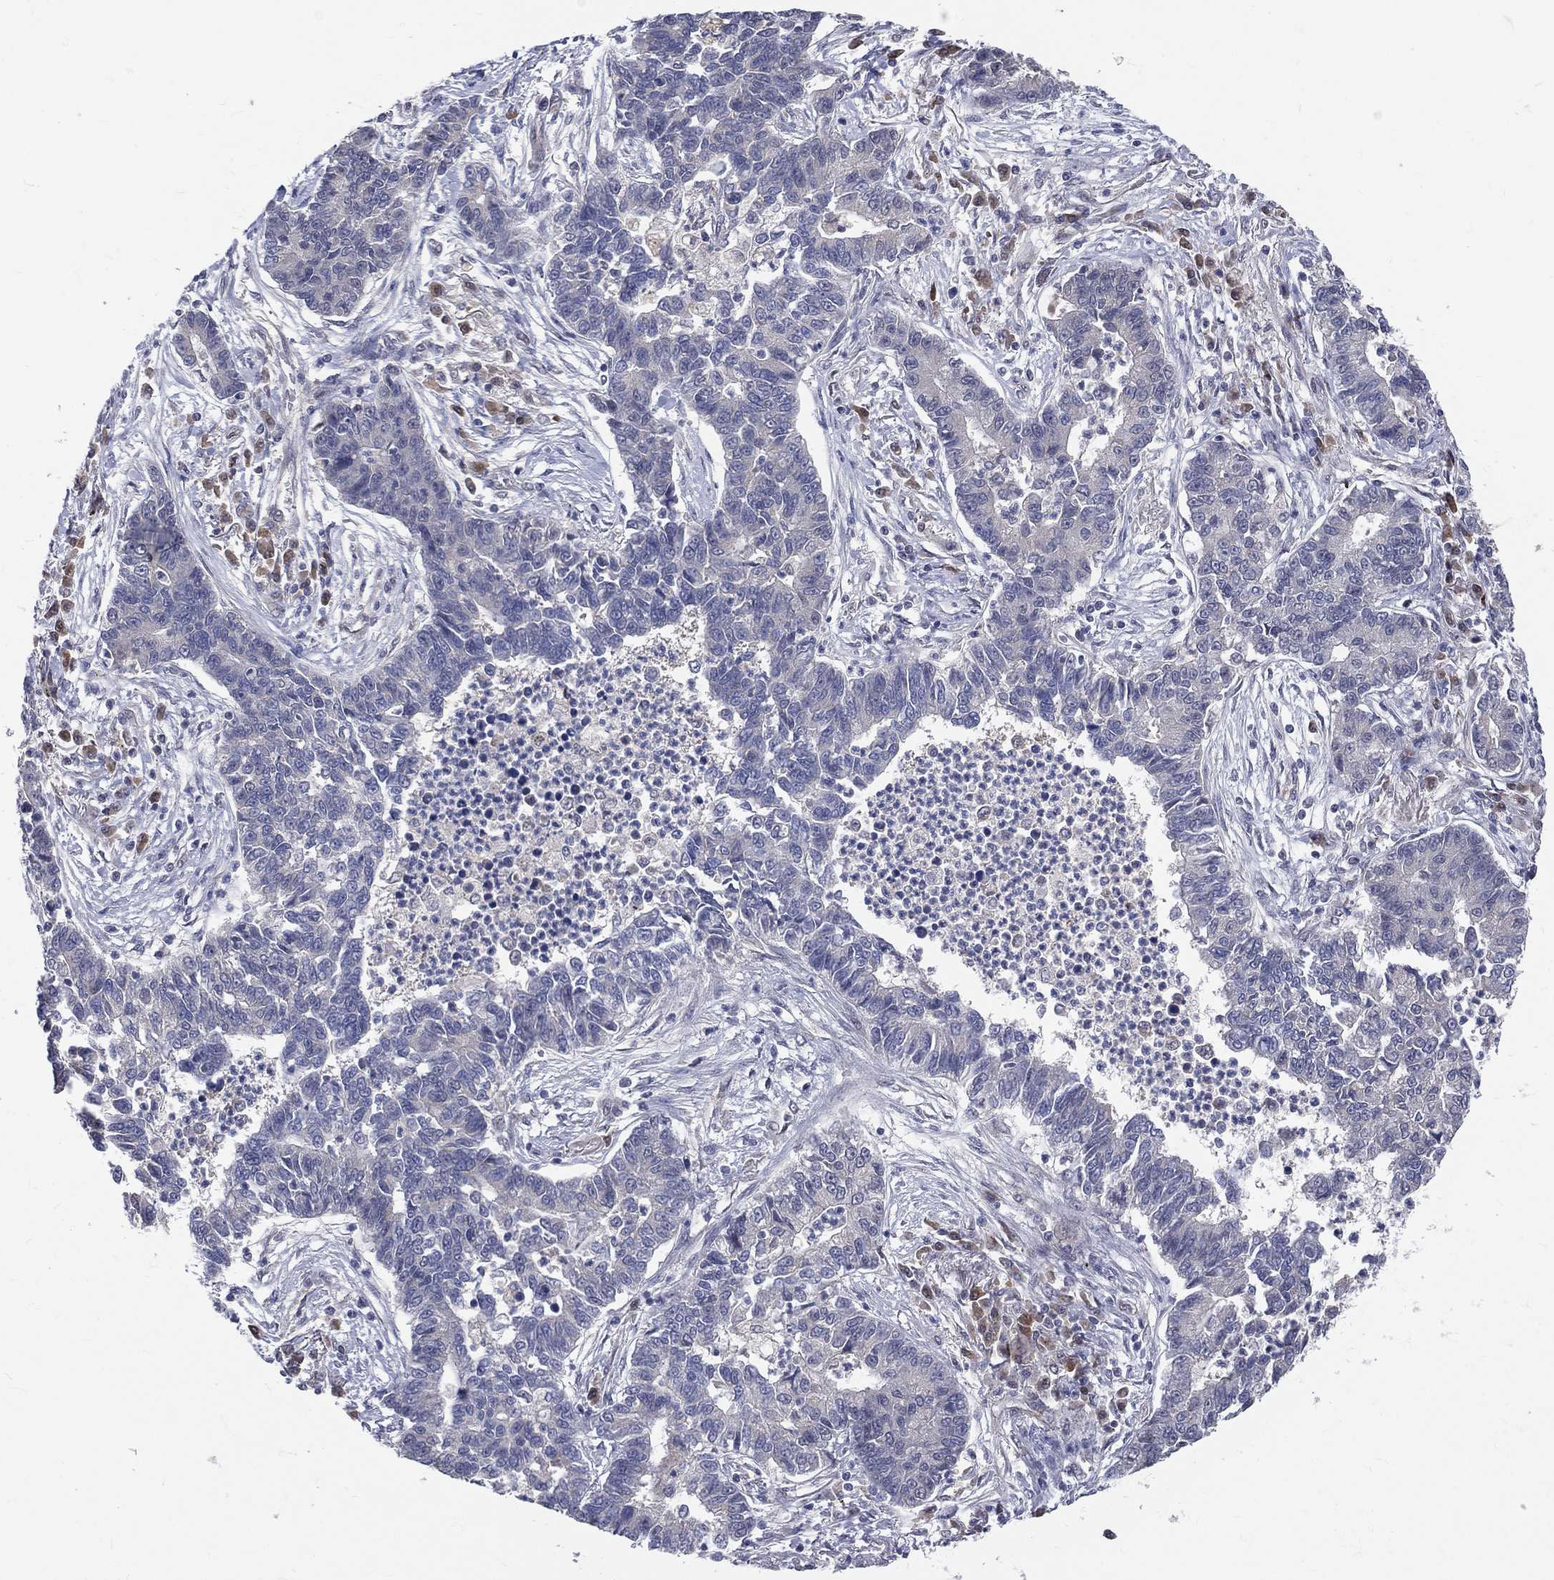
{"staining": {"intensity": "negative", "quantity": "none", "location": "none"}, "tissue": "lung cancer", "cell_type": "Tumor cells", "image_type": "cancer", "snomed": [{"axis": "morphology", "description": "Adenocarcinoma, NOS"}, {"axis": "topography", "description": "Lung"}], "caption": "Immunohistochemical staining of human lung cancer displays no significant expression in tumor cells.", "gene": "DLG4", "patient": {"sex": "female", "age": 57}}